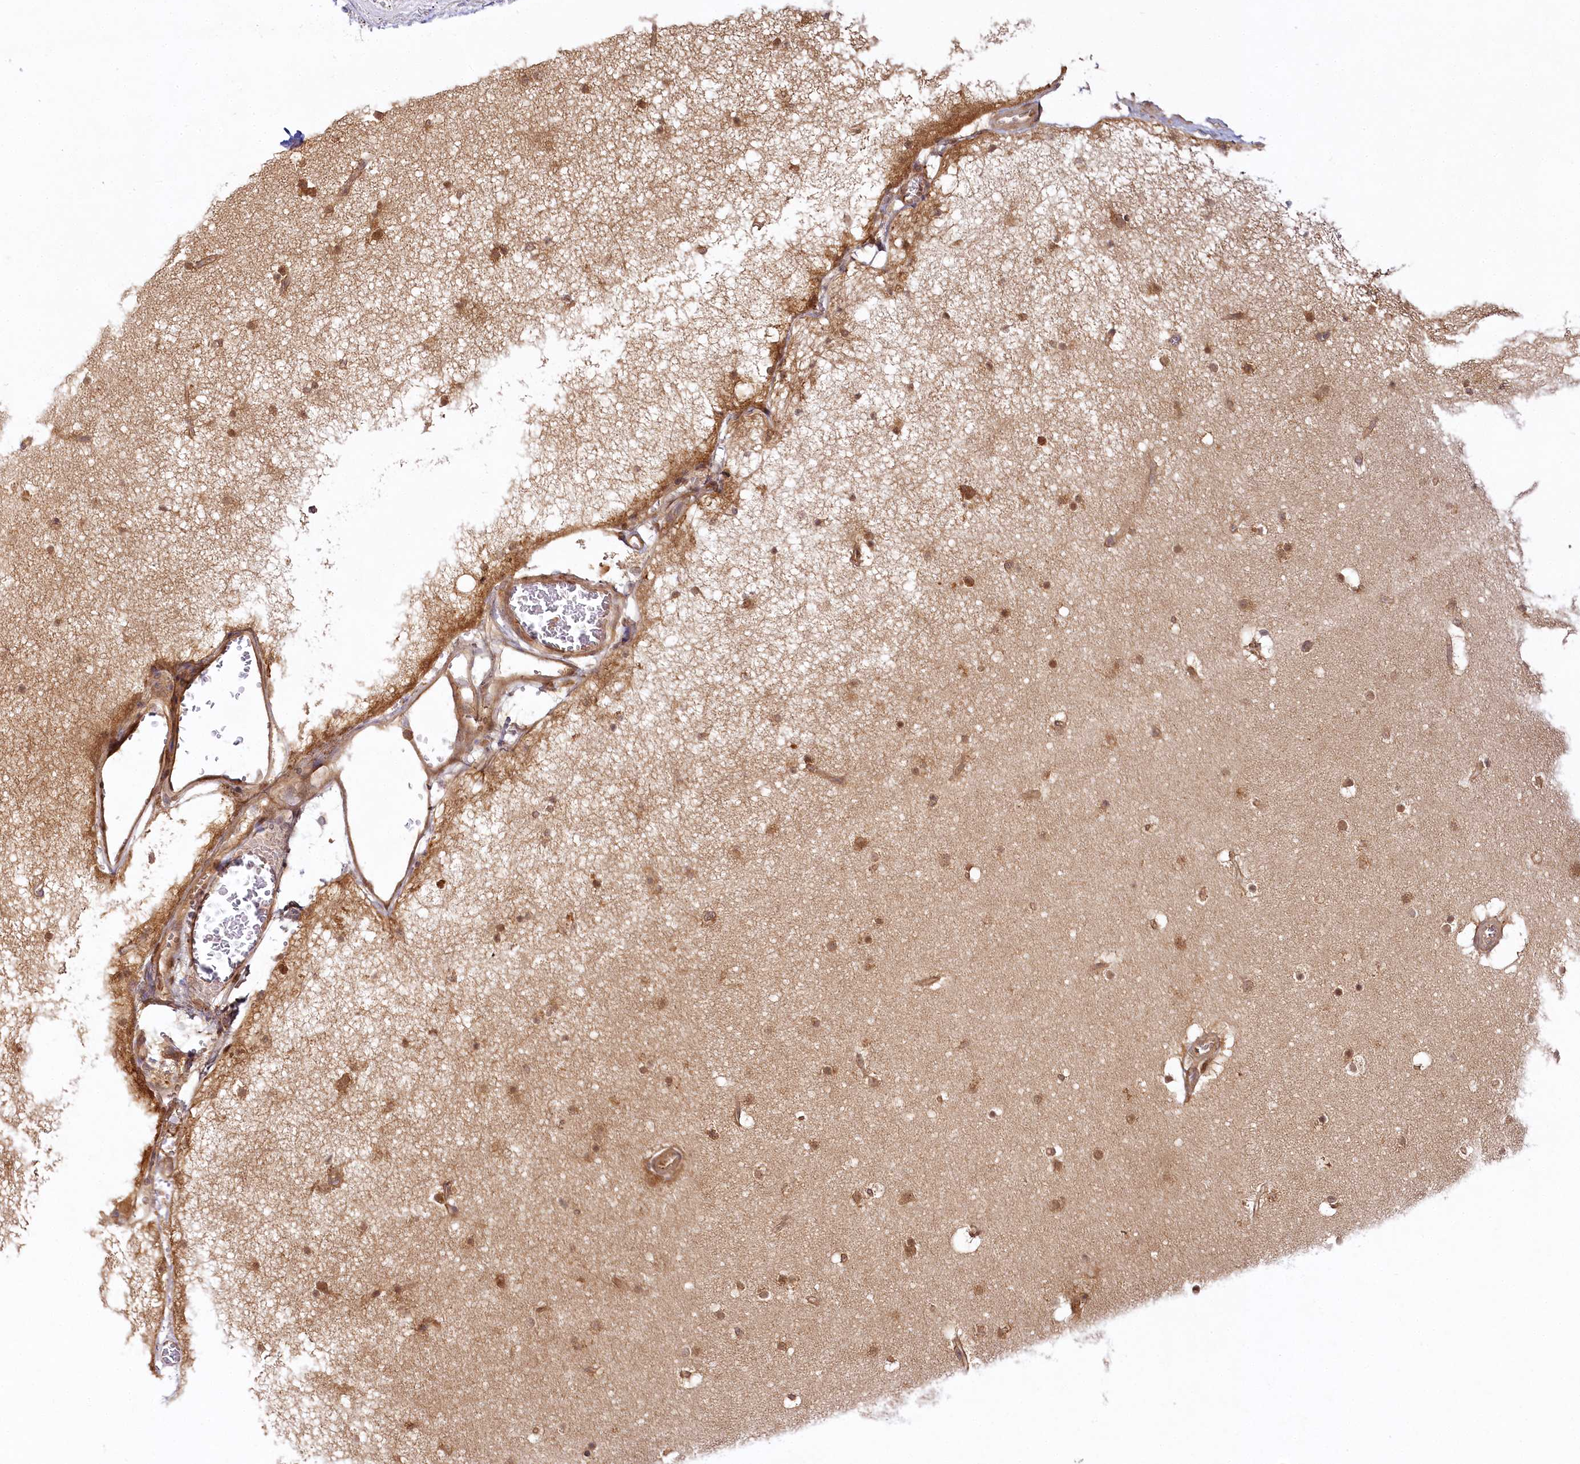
{"staining": {"intensity": "negative", "quantity": "none", "location": "none"}, "tissue": "cerebral cortex", "cell_type": "Endothelial cells", "image_type": "normal", "snomed": [{"axis": "morphology", "description": "Normal tissue, NOS"}, {"axis": "topography", "description": "Cerebral cortex"}], "caption": "A micrograph of human cerebral cortex is negative for staining in endothelial cells.", "gene": "INPP4B", "patient": {"sex": "male", "age": 57}}